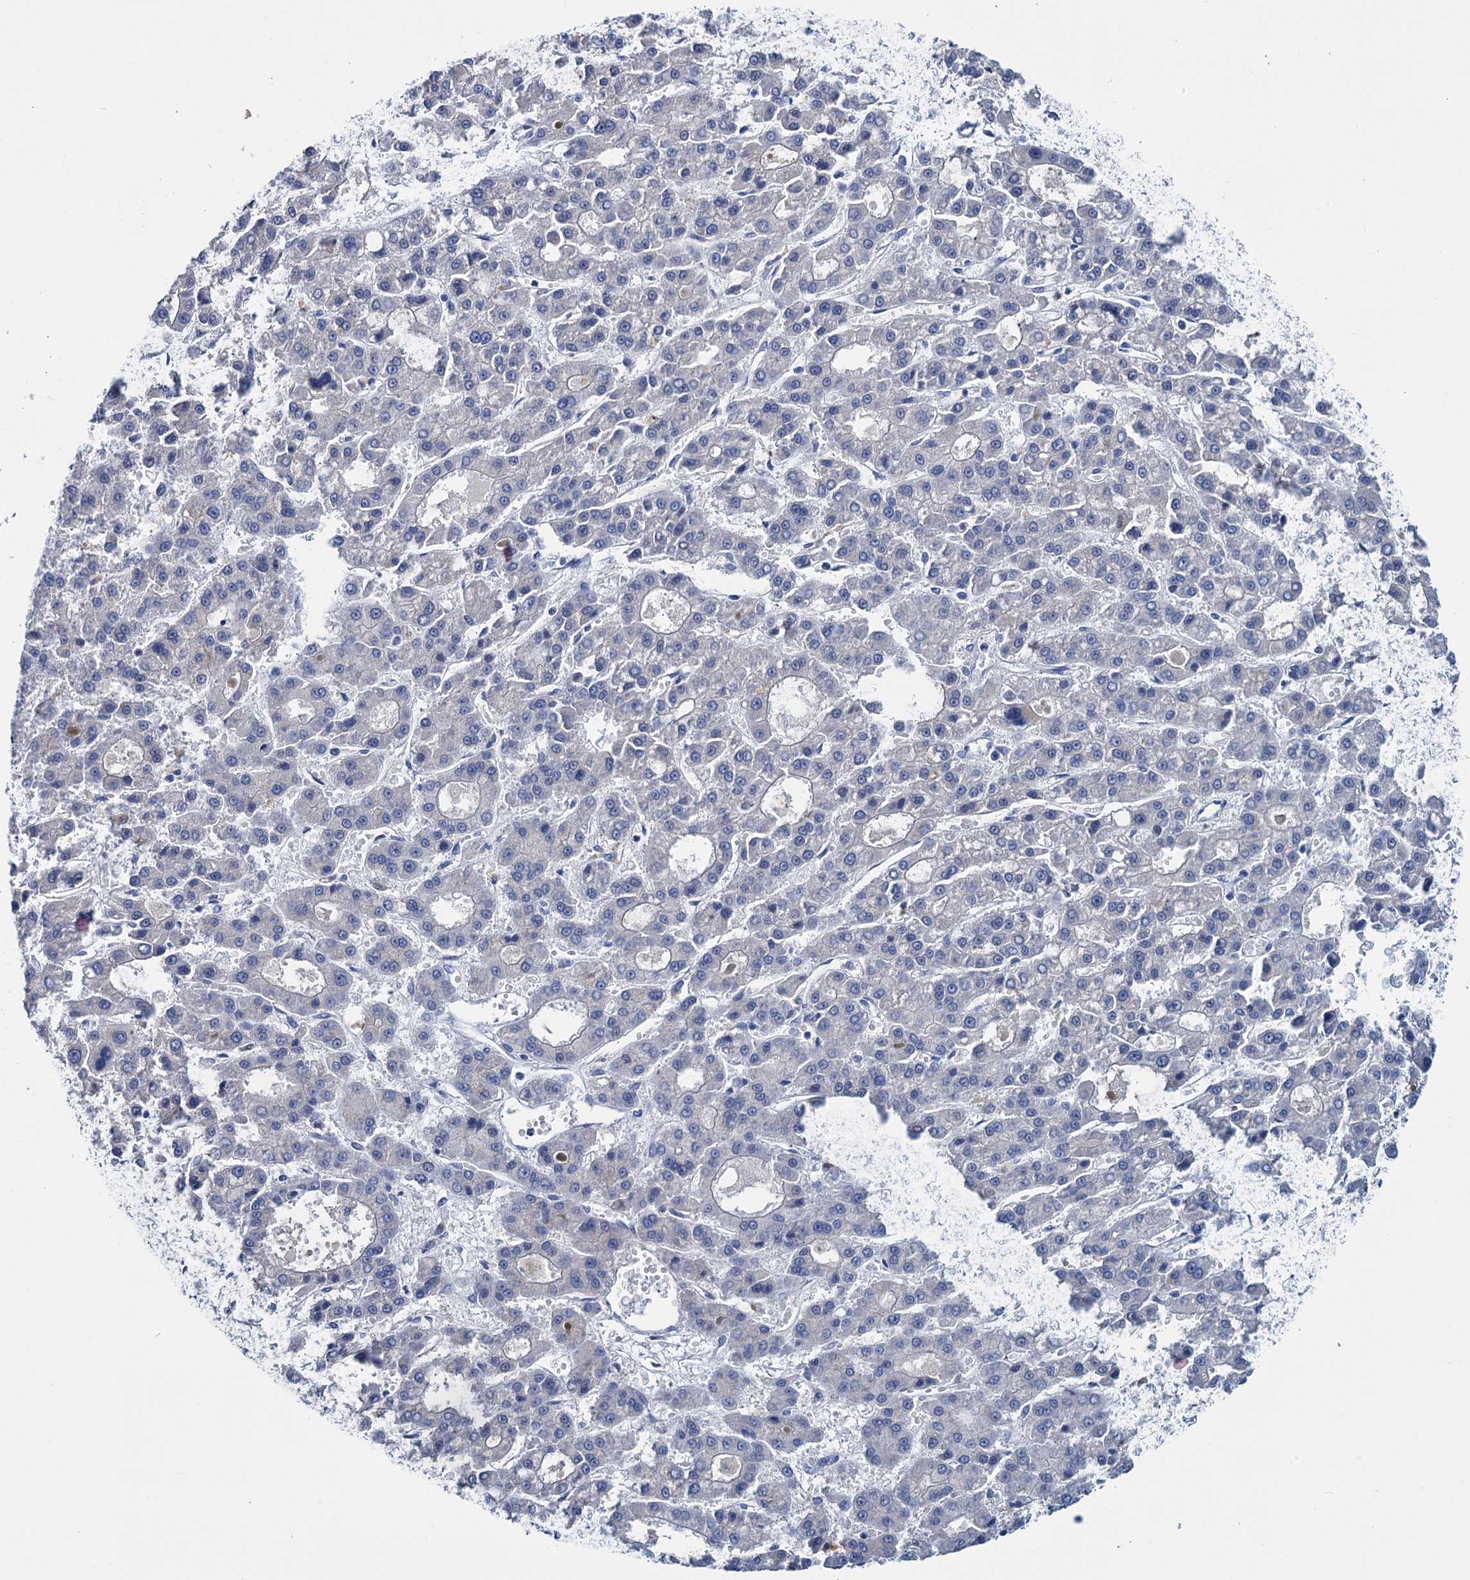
{"staining": {"intensity": "negative", "quantity": "none", "location": "none"}, "tissue": "liver cancer", "cell_type": "Tumor cells", "image_type": "cancer", "snomed": [{"axis": "morphology", "description": "Carcinoma, Hepatocellular, NOS"}, {"axis": "topography", "description": "Liver"}], "caption": "Protein analysis of liver hepatocellular carcinoma exhibits no significant staining in tumor cells.", "gene": "MYOZ3", "patient": {"sex": "male", "age": 70}}